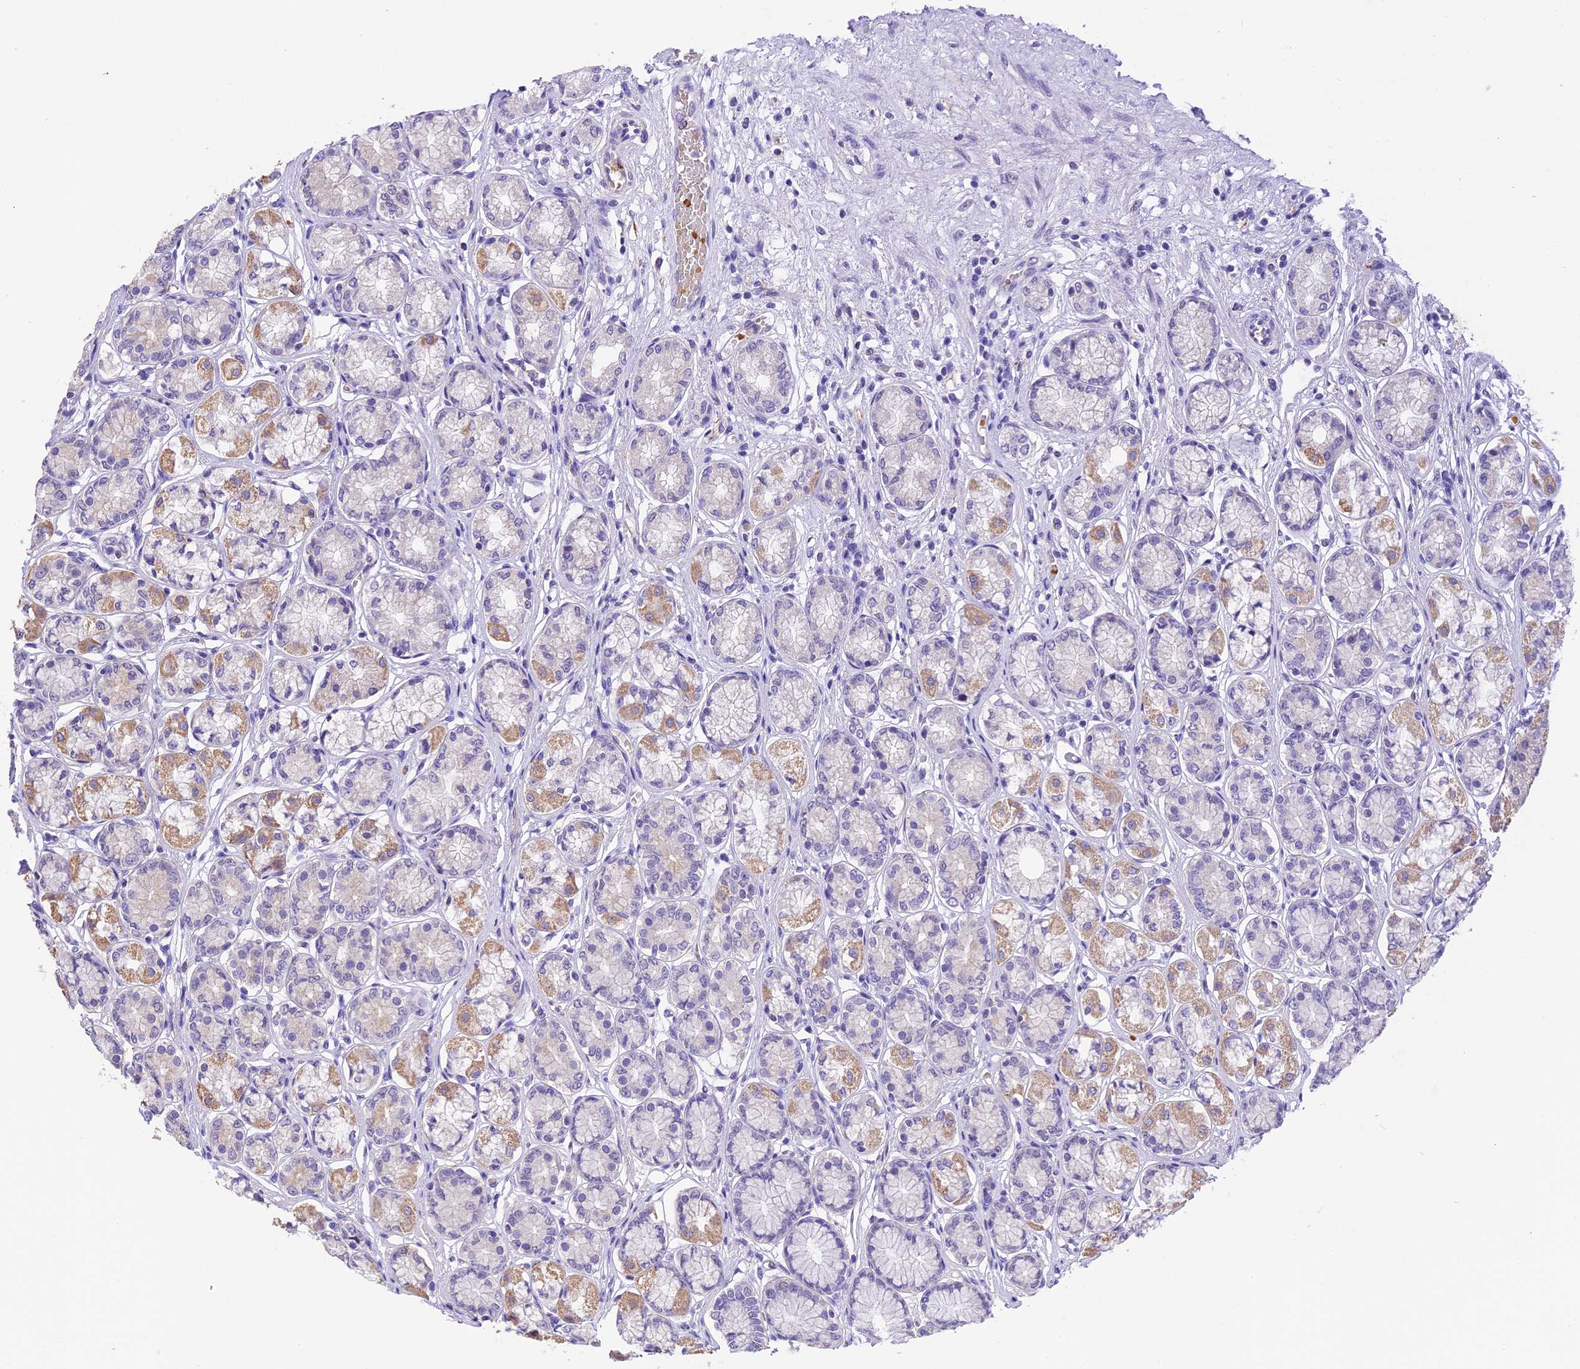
{"staining": {"intensity": "moderate", "quantity": "25%-75%", "location": "cytoplasmic/membranous"}, "tissue": "stomach", "cell_type": "Glandular cells", "image_type": "normal", "snomed": [{"axis": "morphology", "description": "Normal tissue, NOS"}, {"axis": "morphology", "description": "Adenocarcinoma, NOS"}, {"axis": "morphology", "description": "Adenocarcinoma, High grade"}, {"axis": "topography", "description": "Stomach, upper"}, {"axis": "topography", "description": "Stomach"}], "caption": "About 25%-75% of glandular cells in normal human stomach exhibit moderate cytoplasmic/membranous protein positivity as visualized by brown immunohistochemical staining.", "gene": "AHSP", "patient": {"sex": "female", "age": 65}}